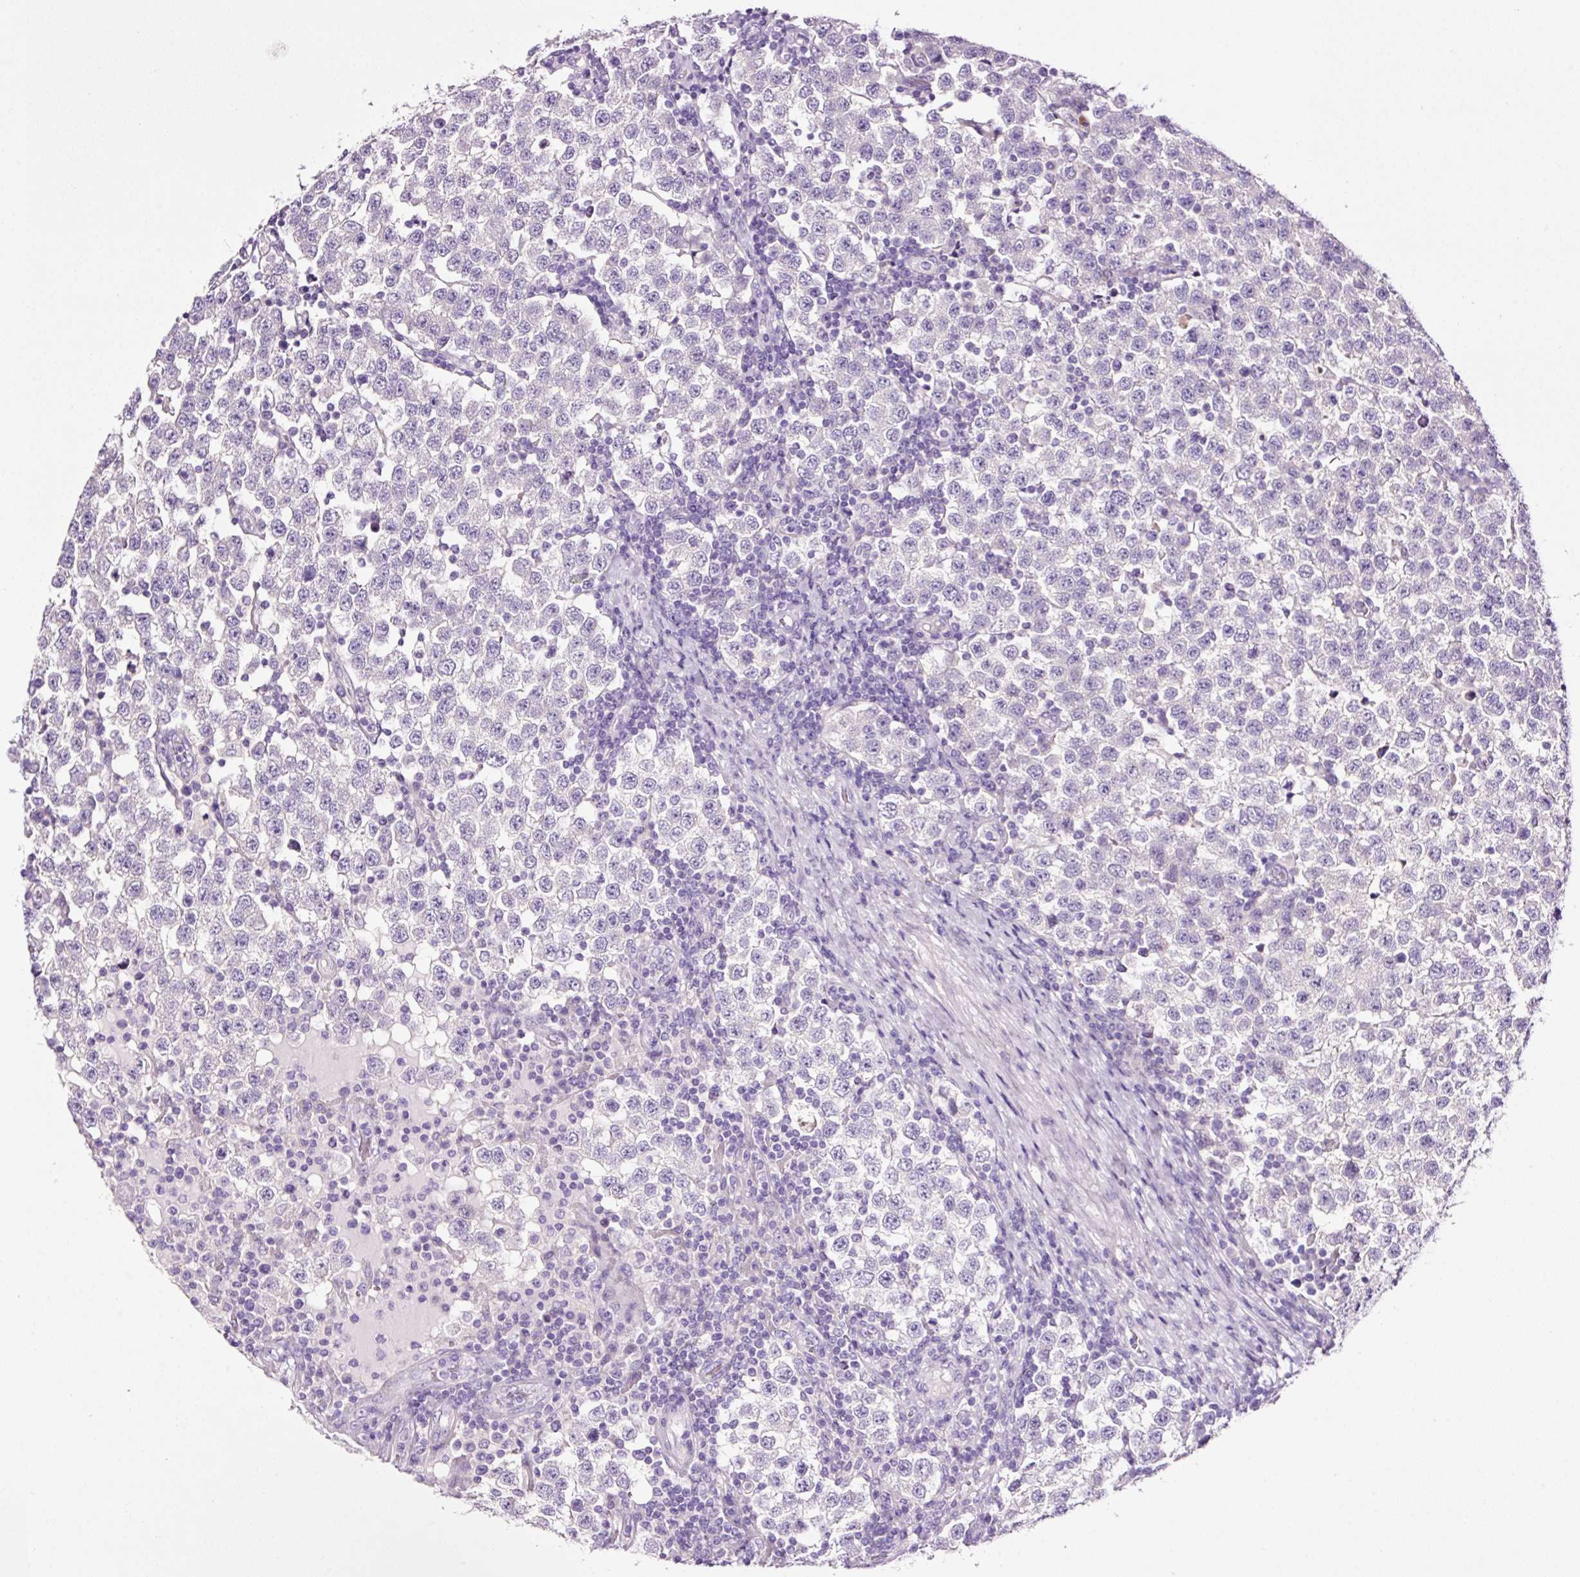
{"staining": {"intensity": "negative", "quantity": "none", "location": "none"}, "tissue": "testis cancer", "cell_type": "Tumor cells", "image_type": "cancer", "snomed": [{"axis": "morphology", "description": "Seminoma, NOS"}, {"axis": "topography", "description": "Testis"}], "caption": "There is no significant staining in tumor cells of seminoma (testis).", "gene": "PAM", "patient": {"sex": "male", "age": 34}}